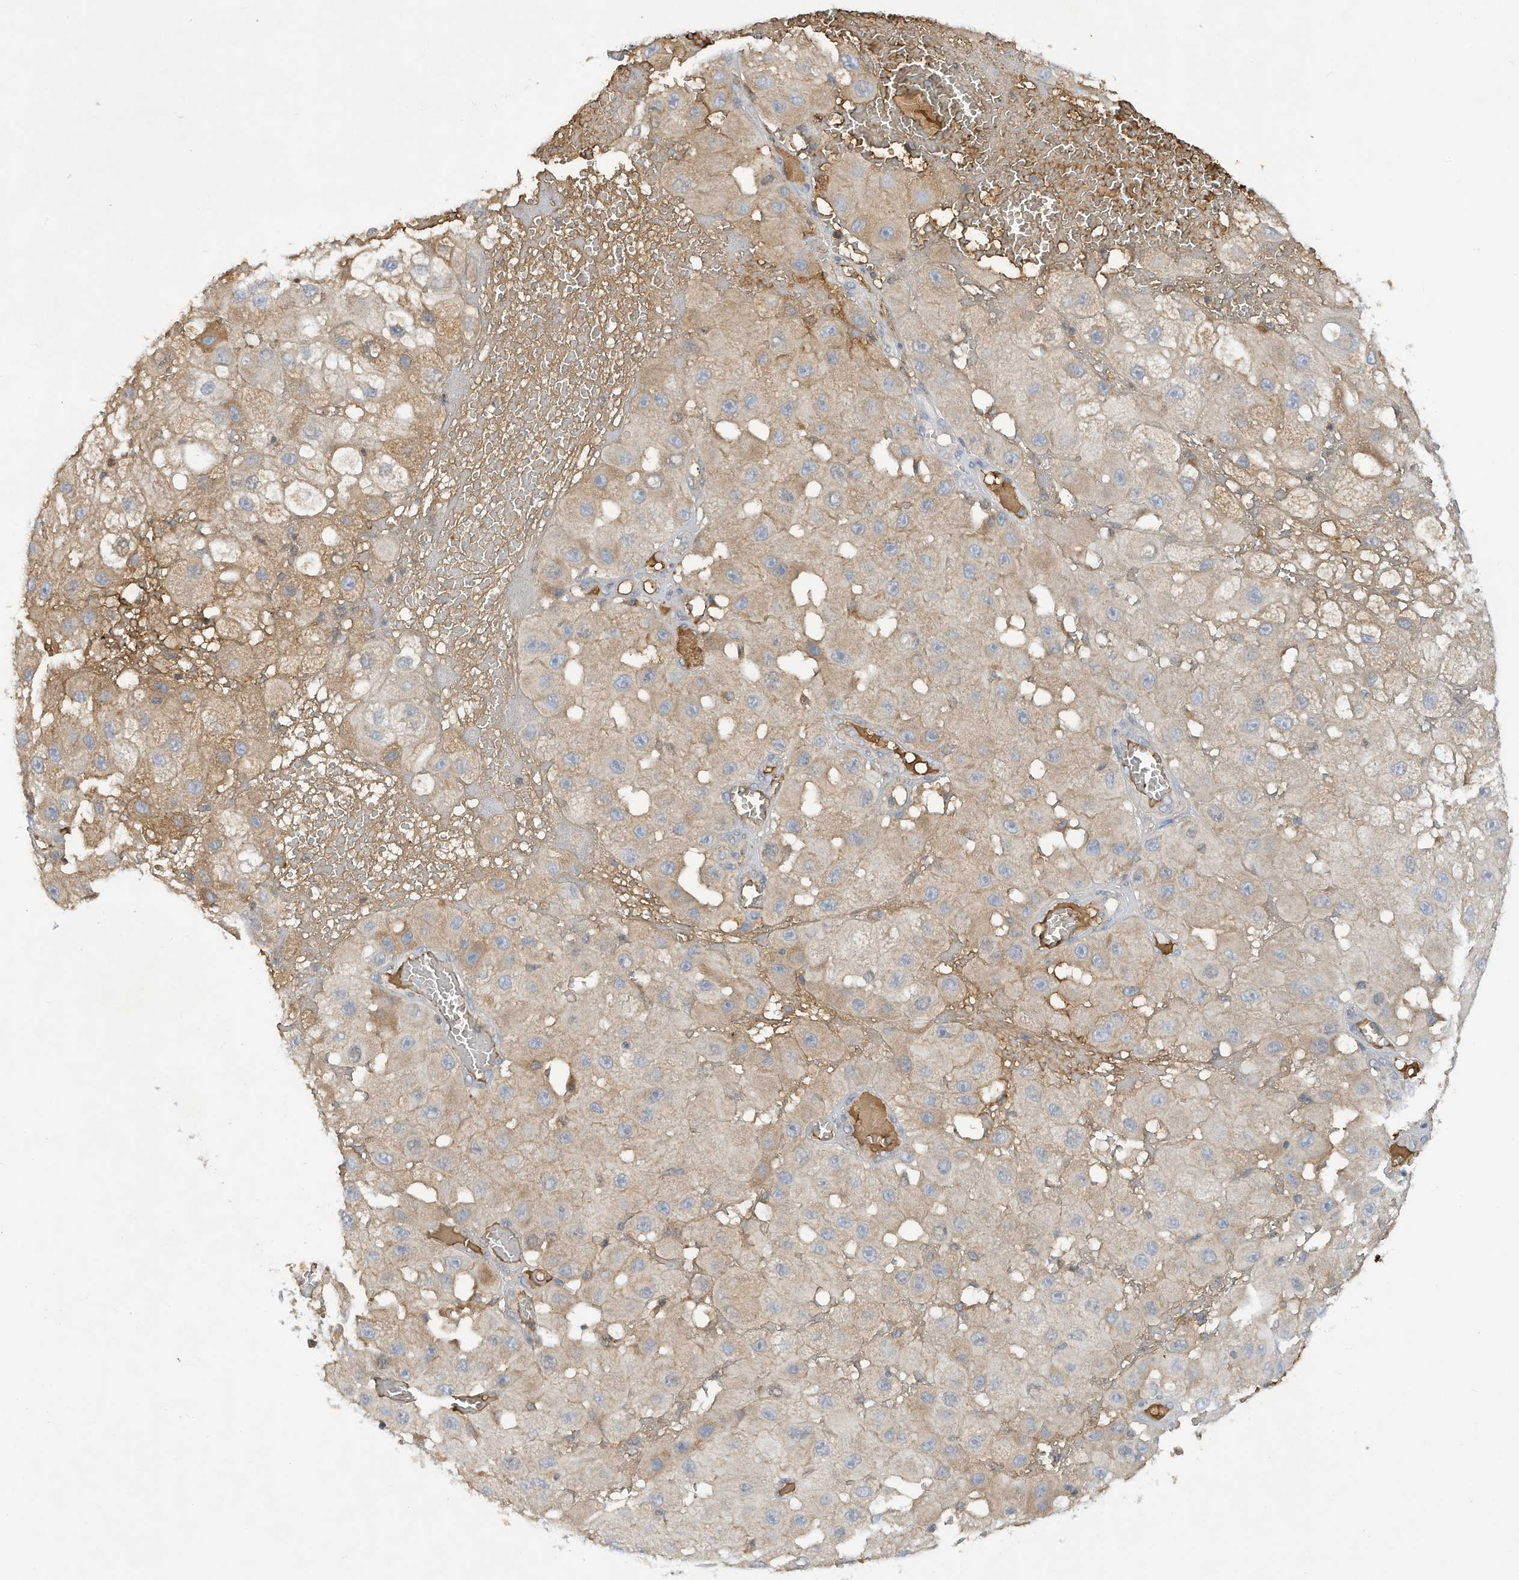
{"staining": {"intensity": "weak", "quantity": "25%-75%", "location": "cytoplasmic/membranous"}, "tissue": "melanoma", "cell_type": "Tumor cells", "image_type": "cancer", "snomed": [{"axis": "morphology", "description": "Malignant melanoma, NOS"}, {"axis": "topography", "description": "Skin"}], "caption": "This photomicrograph reveals immunohistochemistry staining of human malignant melanoma, with low weak cytoplasmic/membranous expression in approximately 25%-75% of tumor cells.", "gene": "HAS3", "patient": {"sex": "female", "age": 81}}